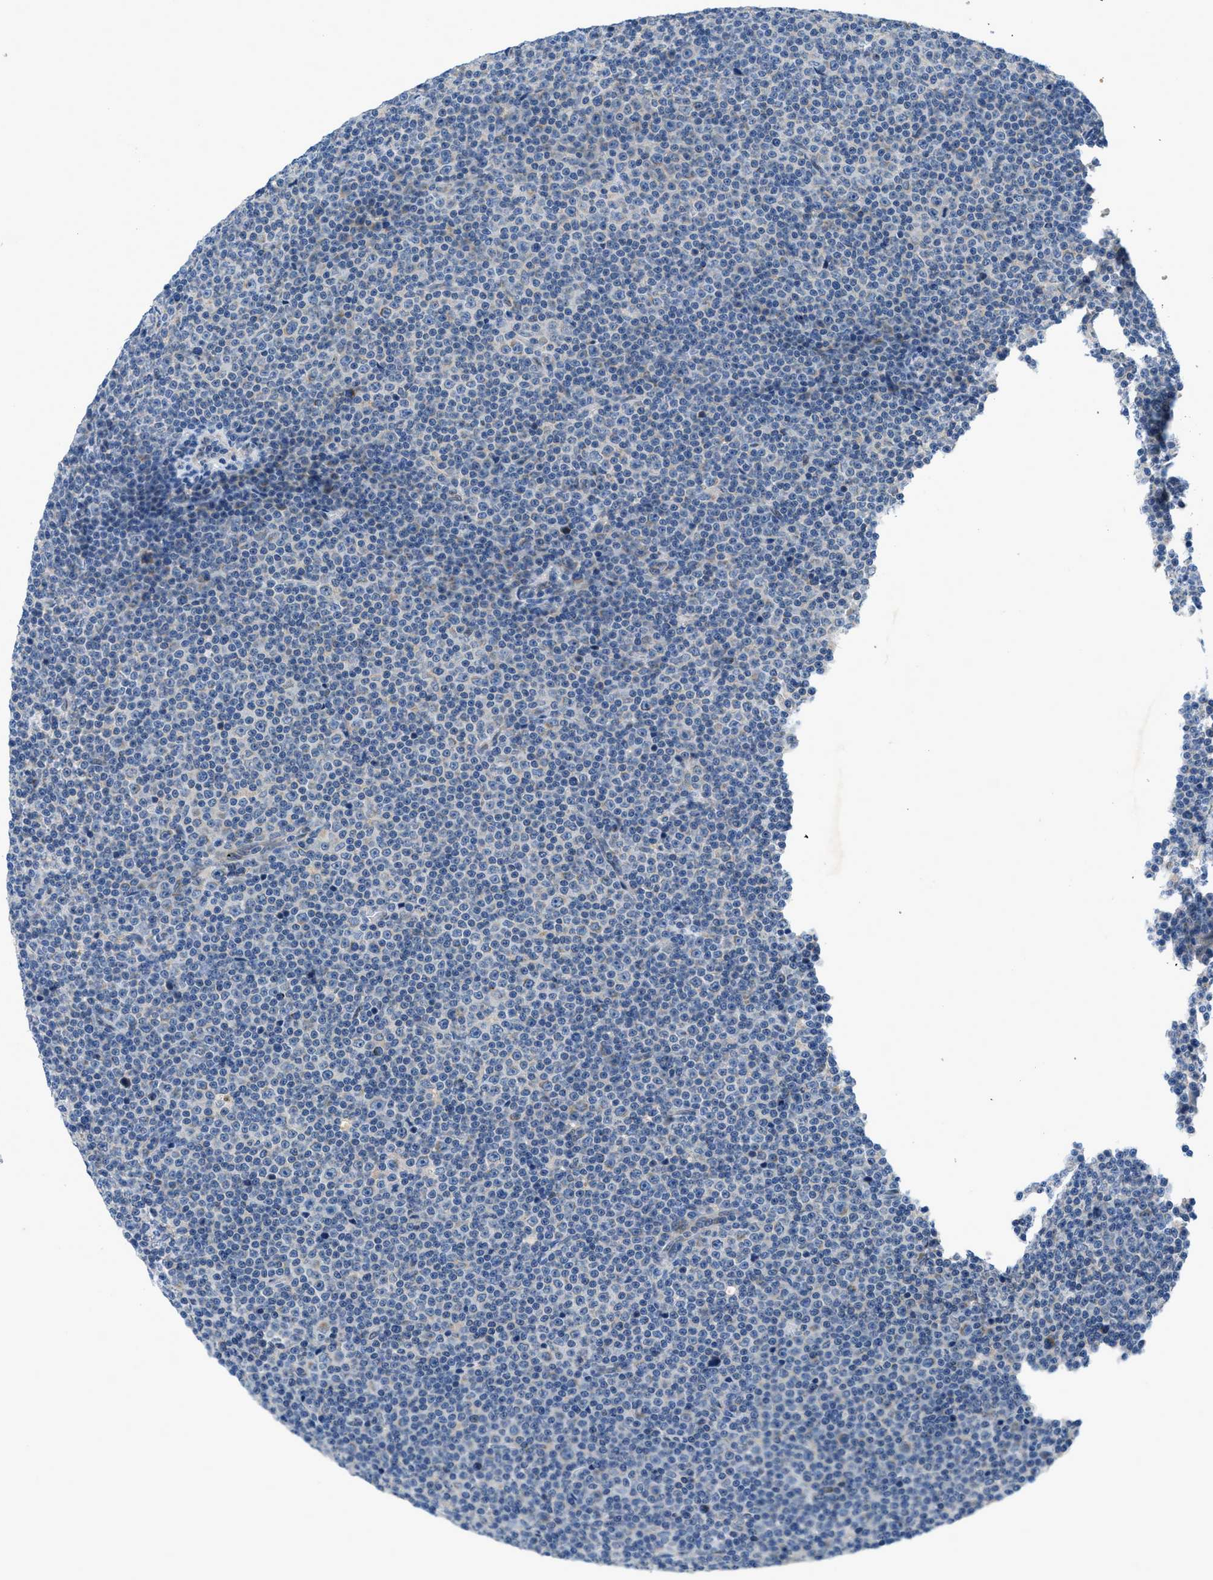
{"staining": {"intensity": "negative", "quantity": "none", "location": "none"}, "tissue": "lymphoma", "cell_type": "Tumor cells", "image_type": "cancer", "snomed": [{"axis": "morphology", "description": "Malignant lymphoma, non-Hodgkin's type, Low grade"}, {"axis": "topography", "description": "Lymph node"}], "caption": "Immunohistochemical staining of human lymphoma reveals no significant staining in tumor cells.", "gene": "PNKD", "patient": {"sex": "female", "age": 67}}